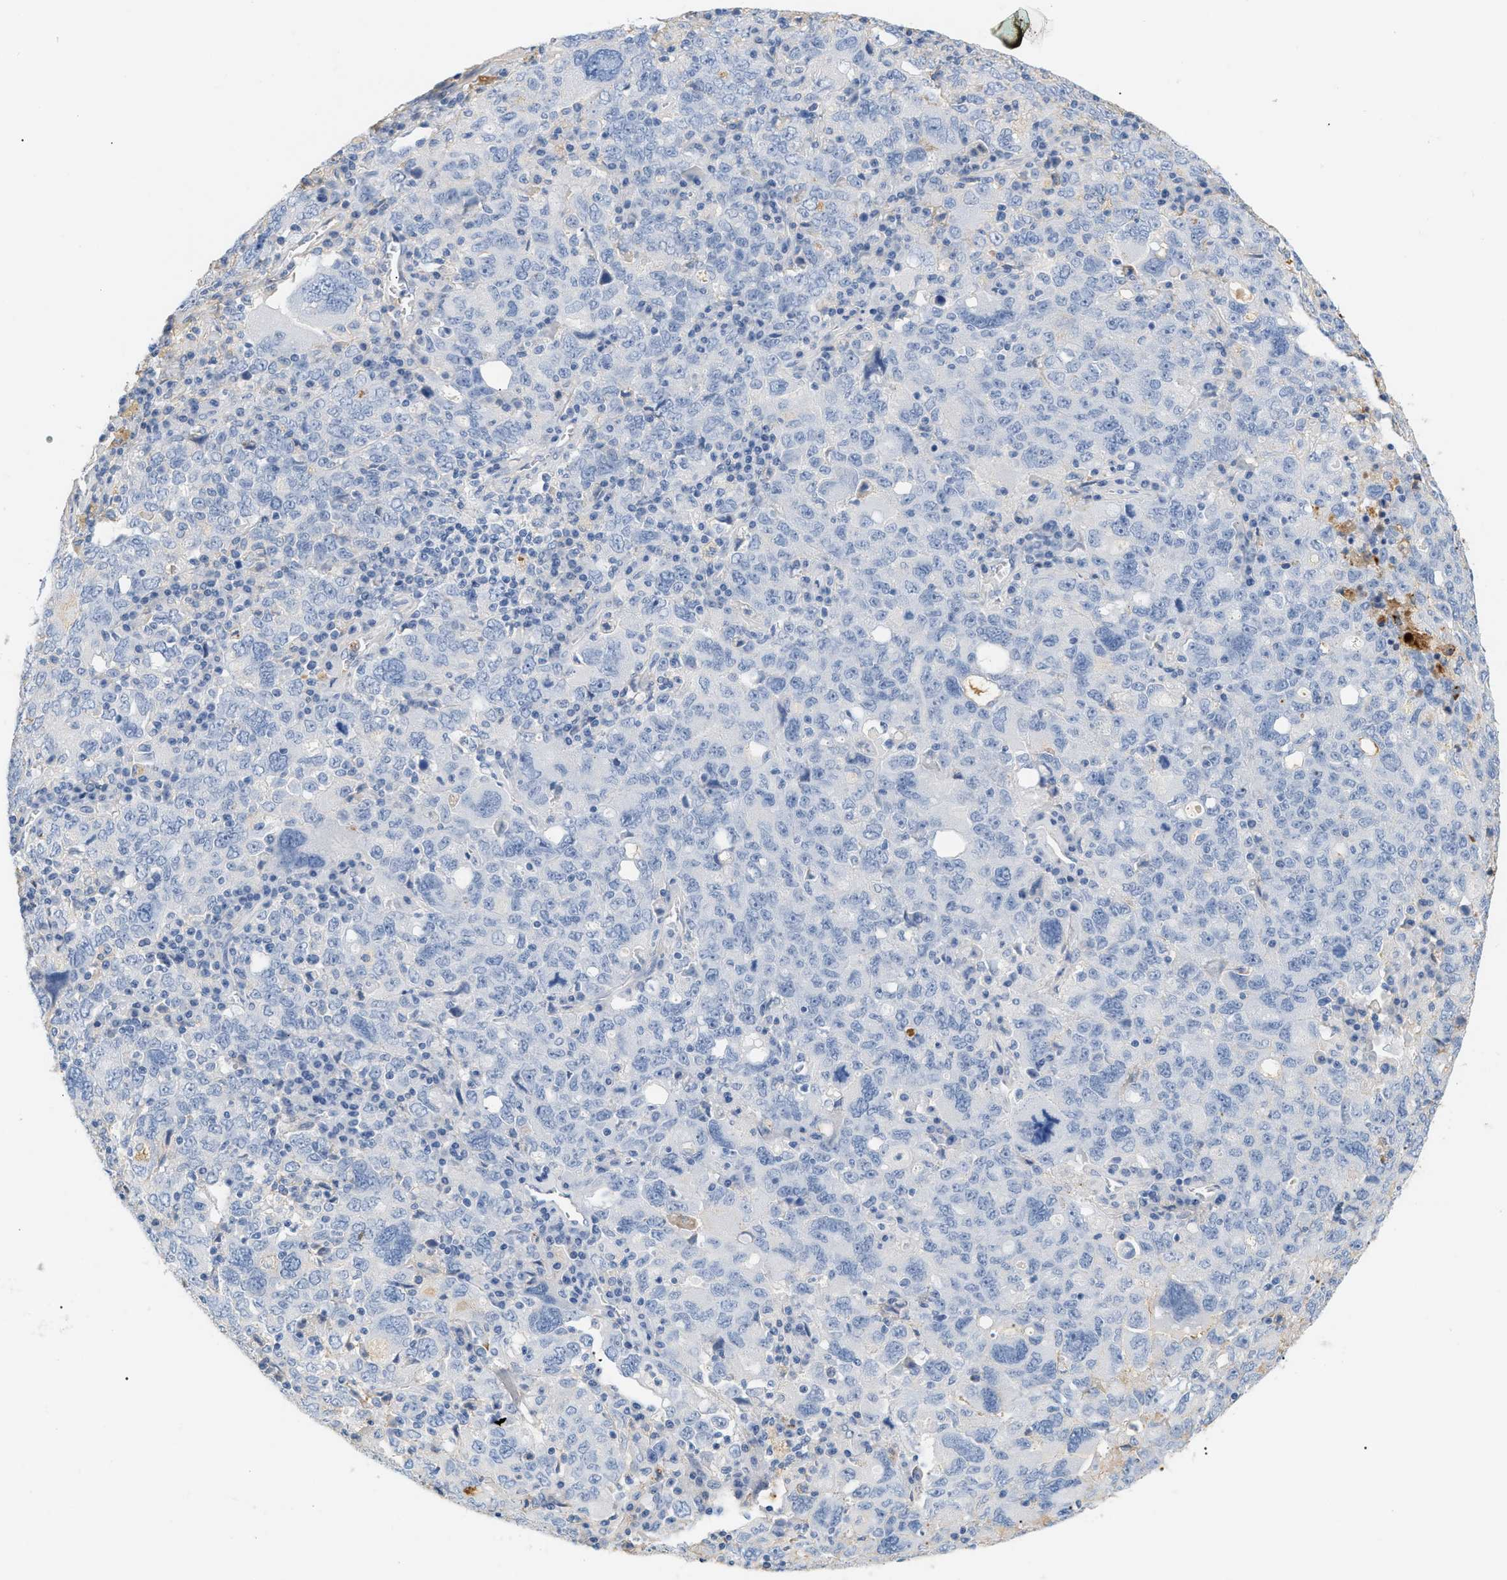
{"staining": {"intensity": "negative", "quantity": "none", "location": "none"}, "tissue": "ovarian cancer", "cell_type": "Tumor cells", "image_type": "cancer", "snomed": [{"axis": "morphology", "description": "Carcinoma, endometroid"}, {"axis": "topography", "description": "Ovary"}], "caption": "Immunohistochemistry (IHC) of human ovarian endometroid carcinoma displays no positivity in tumor cells.", "gene": "CFH", "patient": {"sex": "female", "age": 62}}